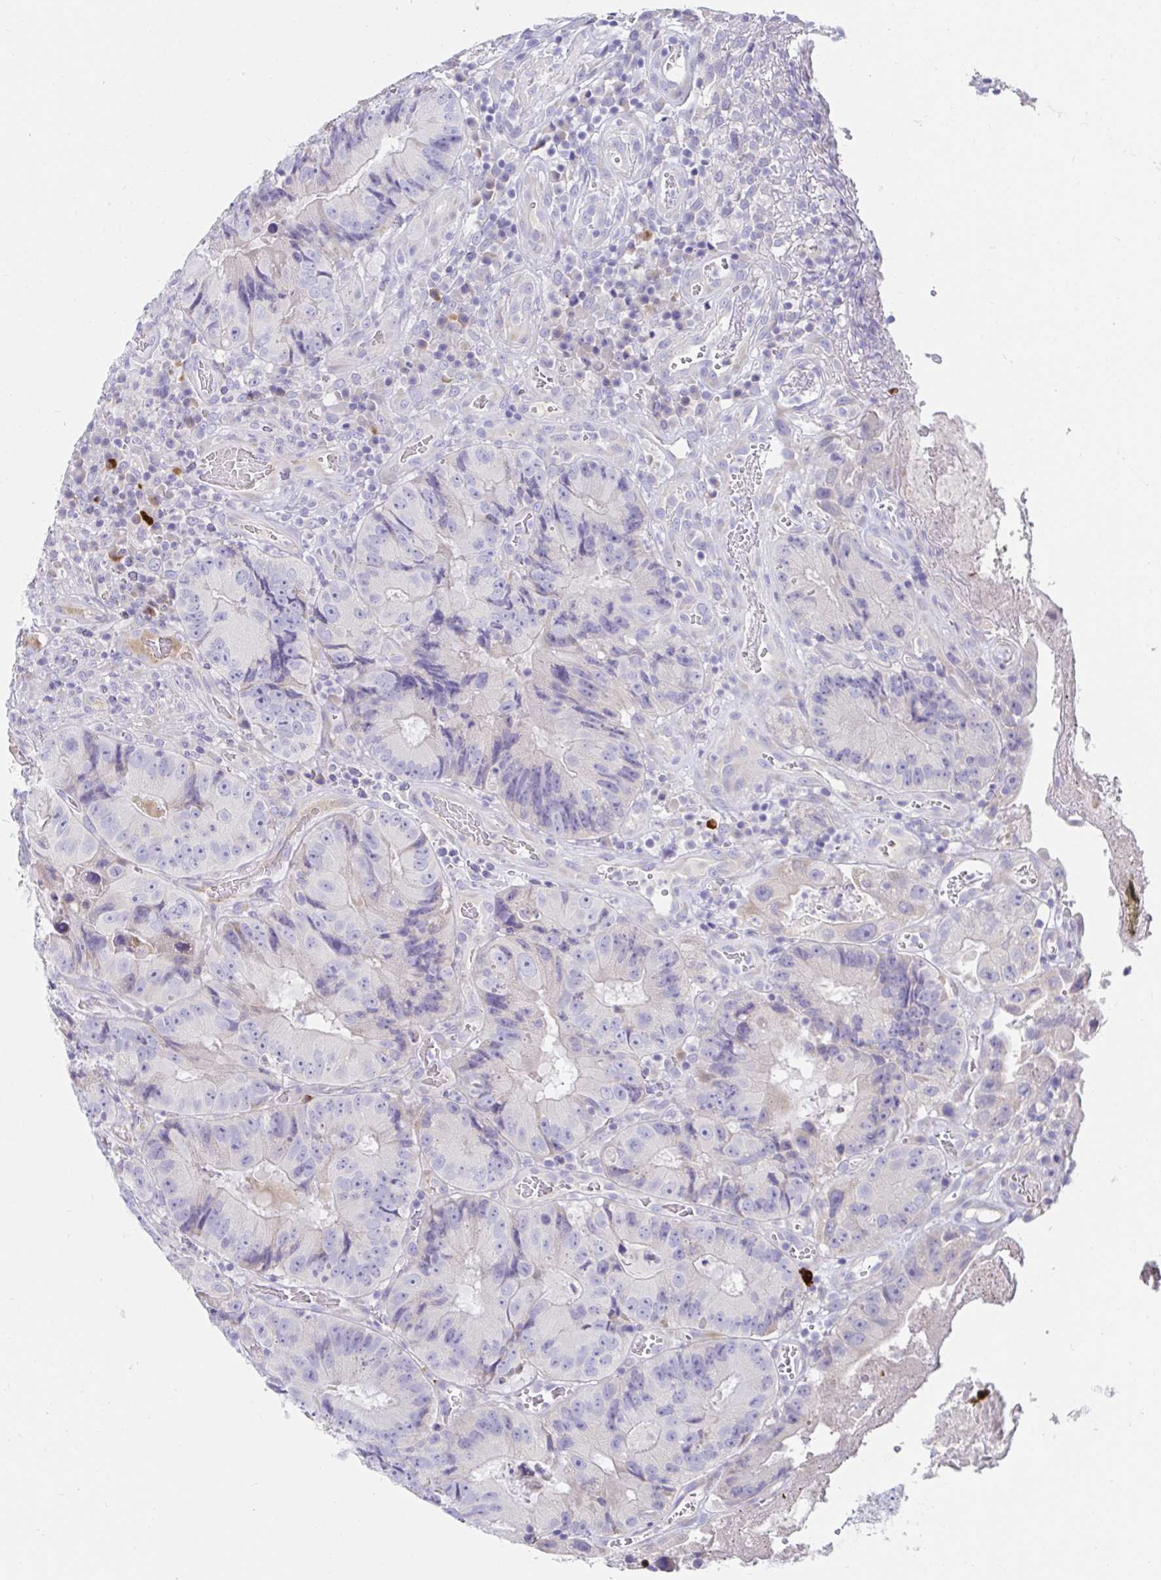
{"staining": {"intensity": "negative", "quantity": "none", "location": "none"}, "tissue": "colorectal cancer", "cell_type": "Tumor cells", "image_type": "cancer", "snomed": [{"axis": "morphology", "description": "Adenocarcinoma, NOS"}, {"axis": "topography", "description": "Colon"}], "caption": "DAB immunohistochemical staining of colorectal cancer (adenocarcinoma) displays no significant positivity in tumor cells.", "gene": "C4orf17", "patient": {"sex": "female", "age": 86}}